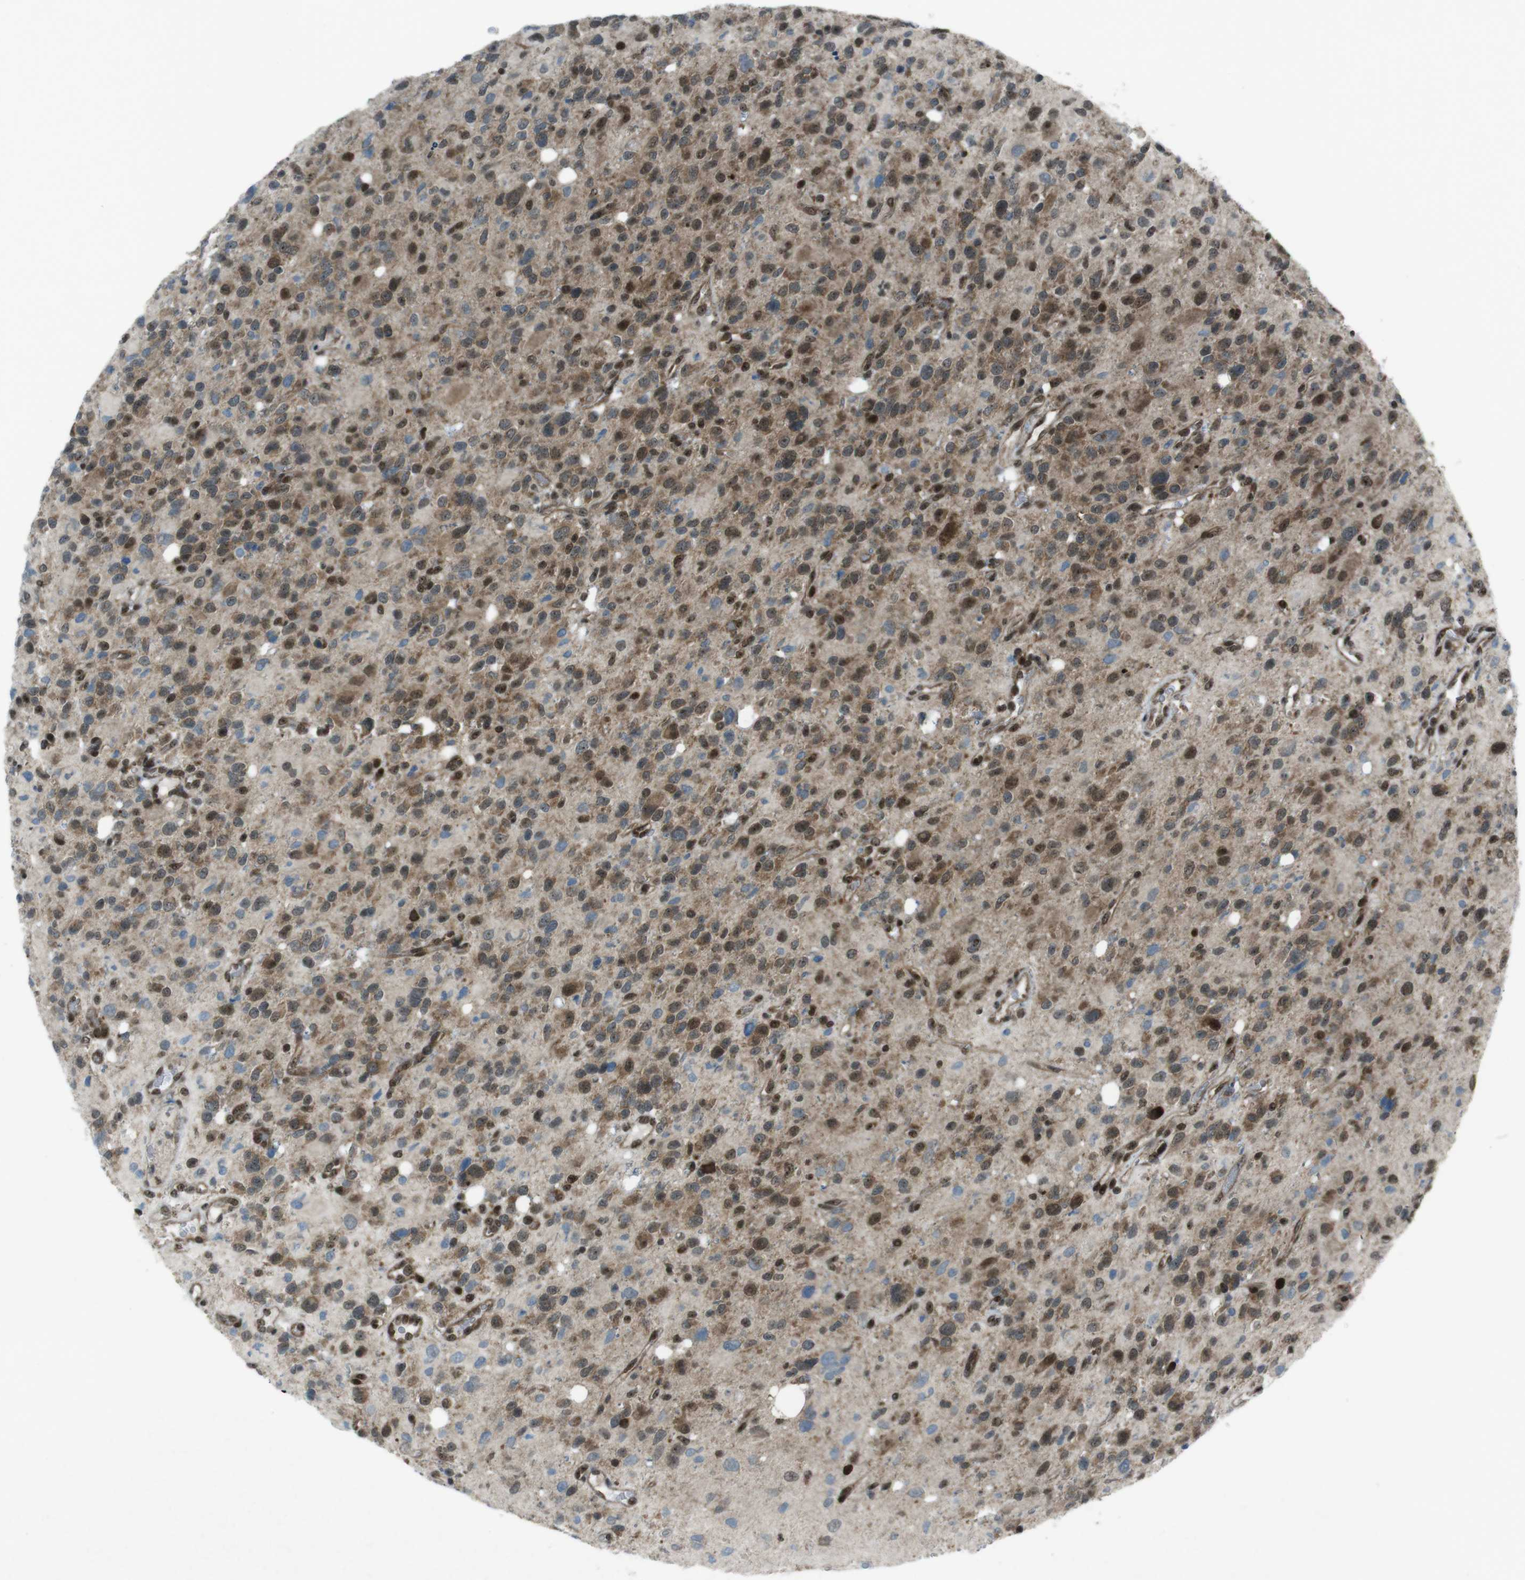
{"staining": {"intensity": "moderate", "quantity": ">75%", "location": "cytoplasmic/membranous,nuclear"}, "tissue": "glioma", "cell_type": "Tumor cells", "image_type": "cancer", "snomed": [{"axis": "morphology", "description": "Glioma, malignant, High grade"}, {"axis": "topography", "description": "Brain"}], "caption": "Malignant glioma (high-grade) stained with IHC exhibits moderate cytoplasmic/membranous and nuclear staining in about >75% of tumor cells. (DAB = brown stain, brightfield microscopy at high magnification).", "gene": "CSNK1D", "patient": {"sex": "male", "age": 48}}